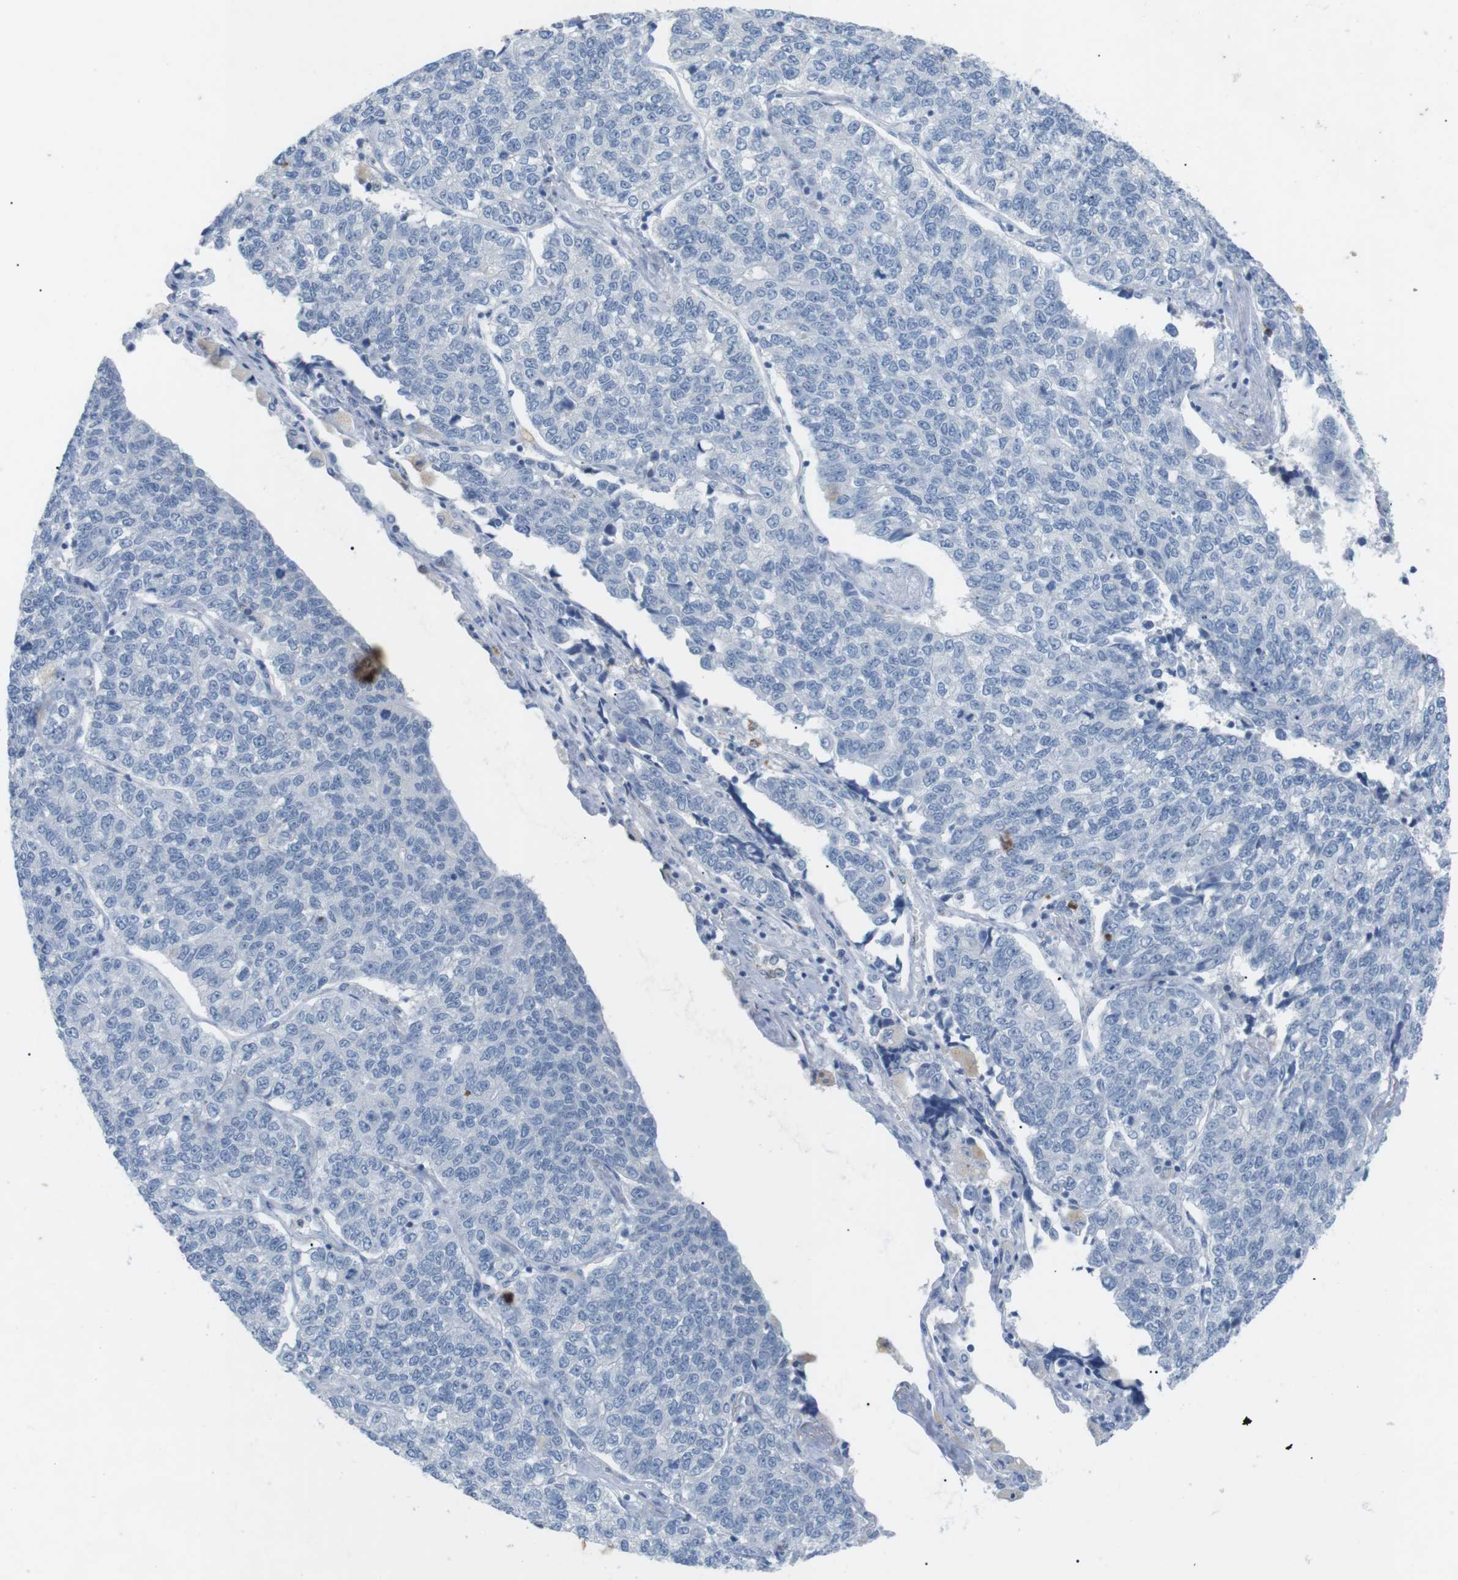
{"staining": {"intensity": "negative", "quantity": "none", "location": "none"}, "tissue": "lung cancer", "cell_type": "Tumor cells", "image_type": "cancer", "snomed": [{"axis": "morphology", "description": "Adenocarcinoma, NOS"}, {"axis": "topography", "description": "Lung"}], "caption": "Tumor cells are negative for brown protein staining in adenocarcinoma (lung).", "gene": "HBG2", "patient": {"sex": "male", "age": 49}}